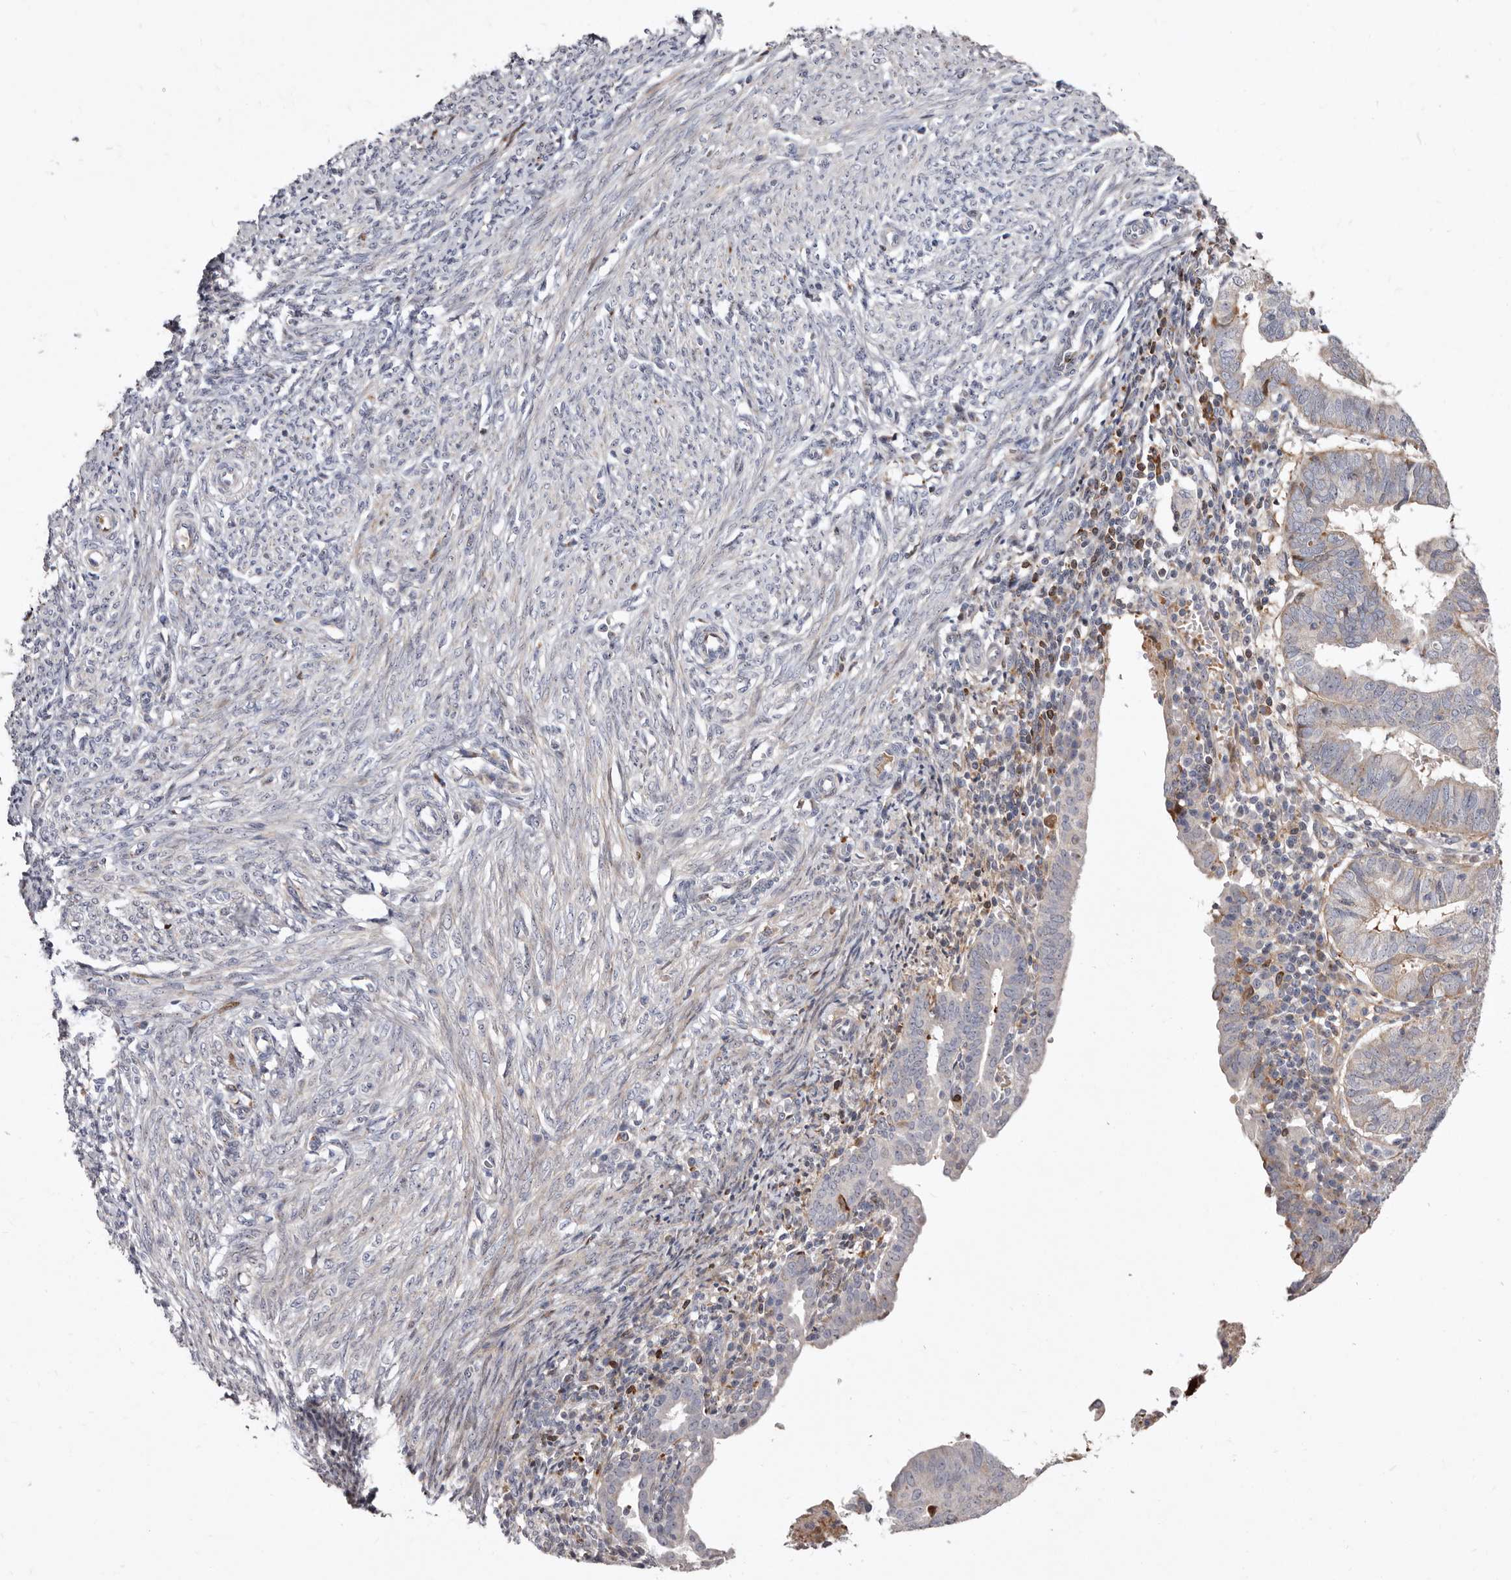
{"staining": {"intensity": "moderate", "quantity": "<25%", "location": "cytoplasmic/membranous"}, "tissue": "endometrial cancer", "cell_type": "Tumor cells", "image_type": "cancer", "snomed": [{"axis": "morphology", "description": "Adenocarcinoma, NOS"}, {"axis": "topography", "description": "Uterus"}], "caption": "A low amount of moderate cytoplasmic/membranous expression is identified in about <25% of tumor cells in endometrial cancer (adenocarcinoma) tissue.", "gene": "NUBPL", "patient": {"sex": "female", "age": 77}}